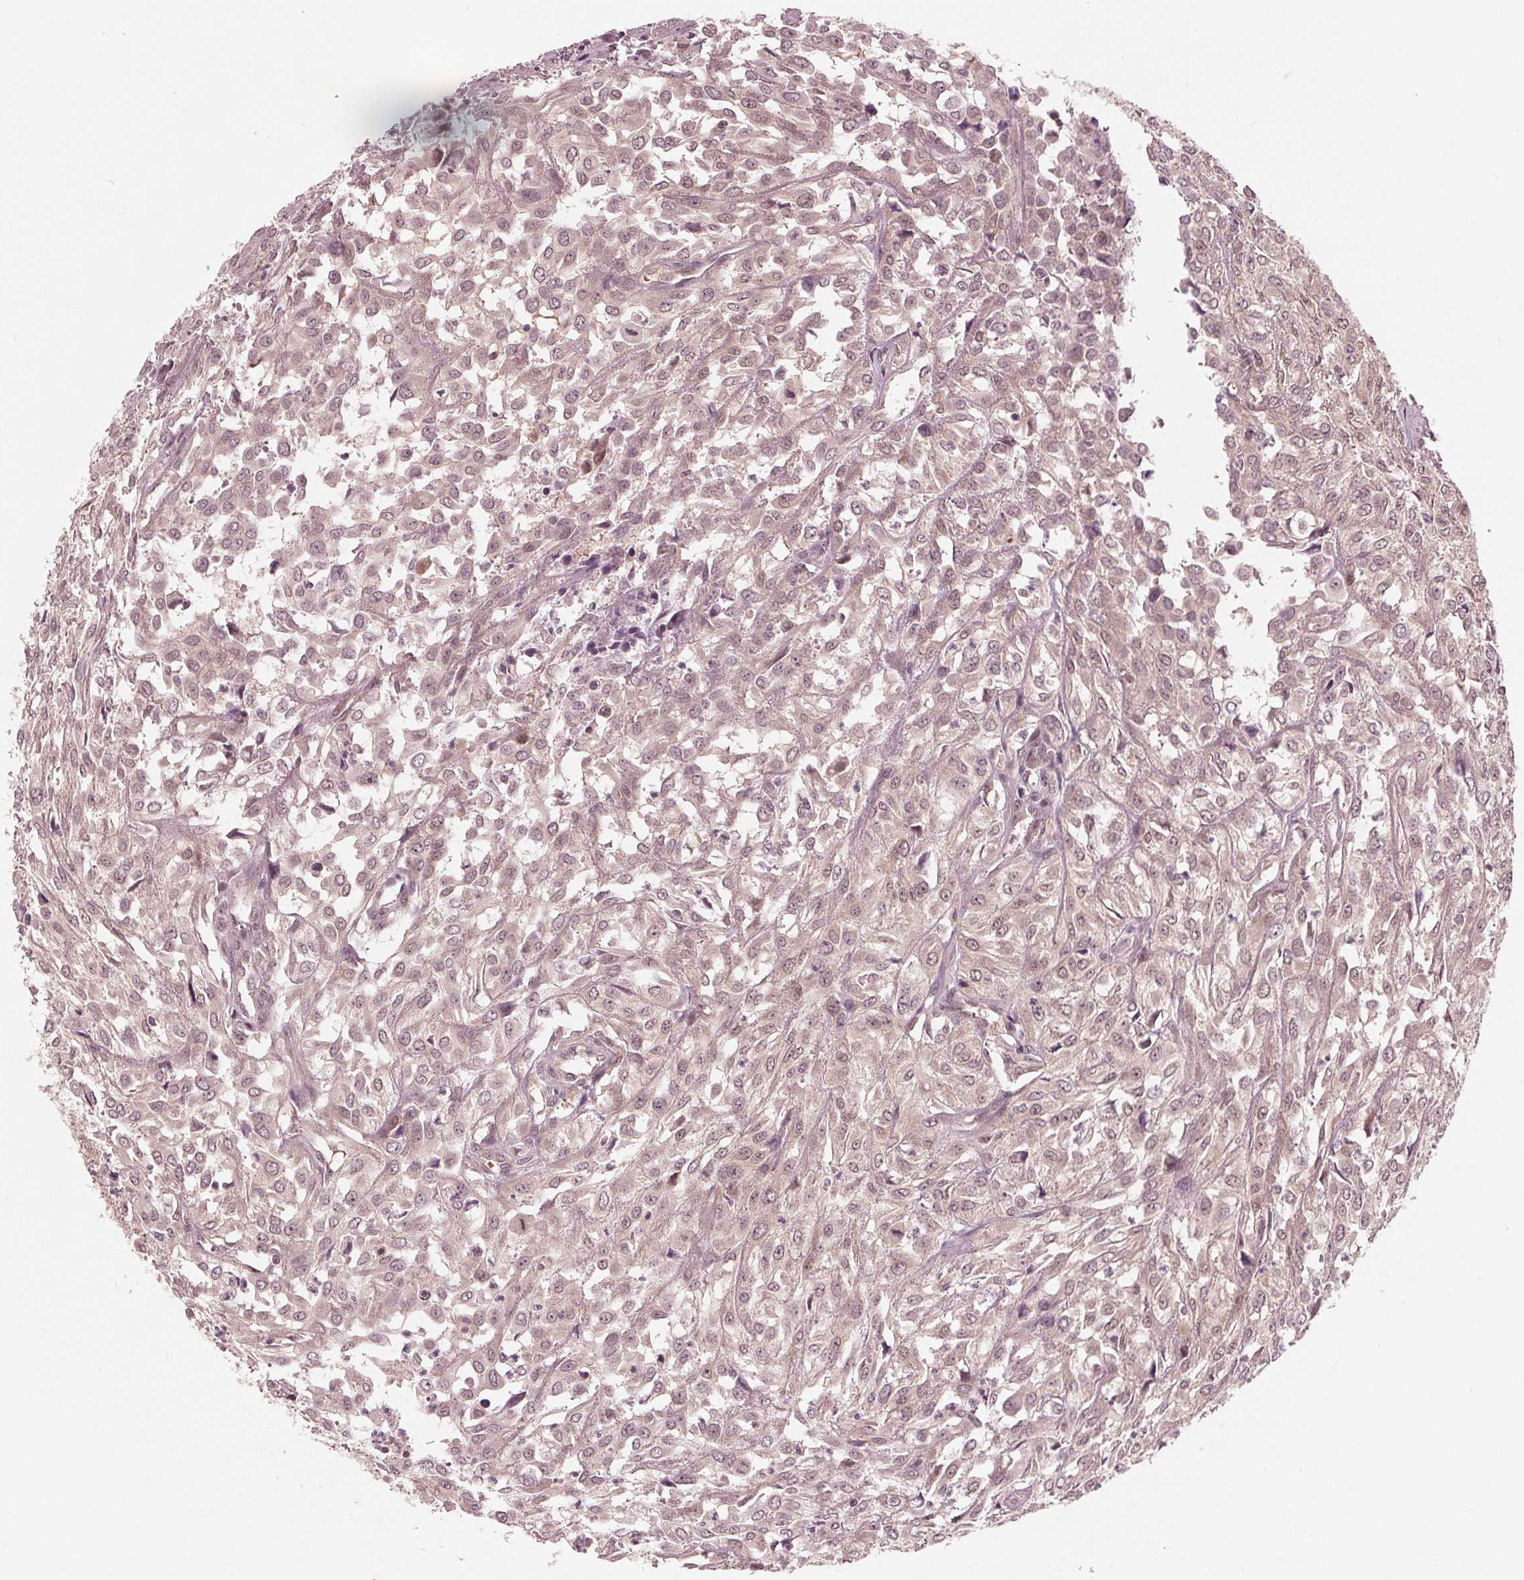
{"staining": {"intensity": "weak", "quantity": "25%-75%", "location": "cytoplasmic/membranous"}, "tissue": "urothelial cancer", "cell_type": "Tumor cells", "image_type": "cancer", "snomed": [{"axis": "morphology", "description": "Urothelial carcinoma, High grade"}, {"axis": "topography", "description": "Urinary bladder"}], "caption": "Urothelial cancer stained with a brown dye displays weak cytoplasmic/membranous positive expression in approximately 25%-75% of tumor cells.", "gene": "UBALD1", "patient": {"sex": "male", "age": 67}}